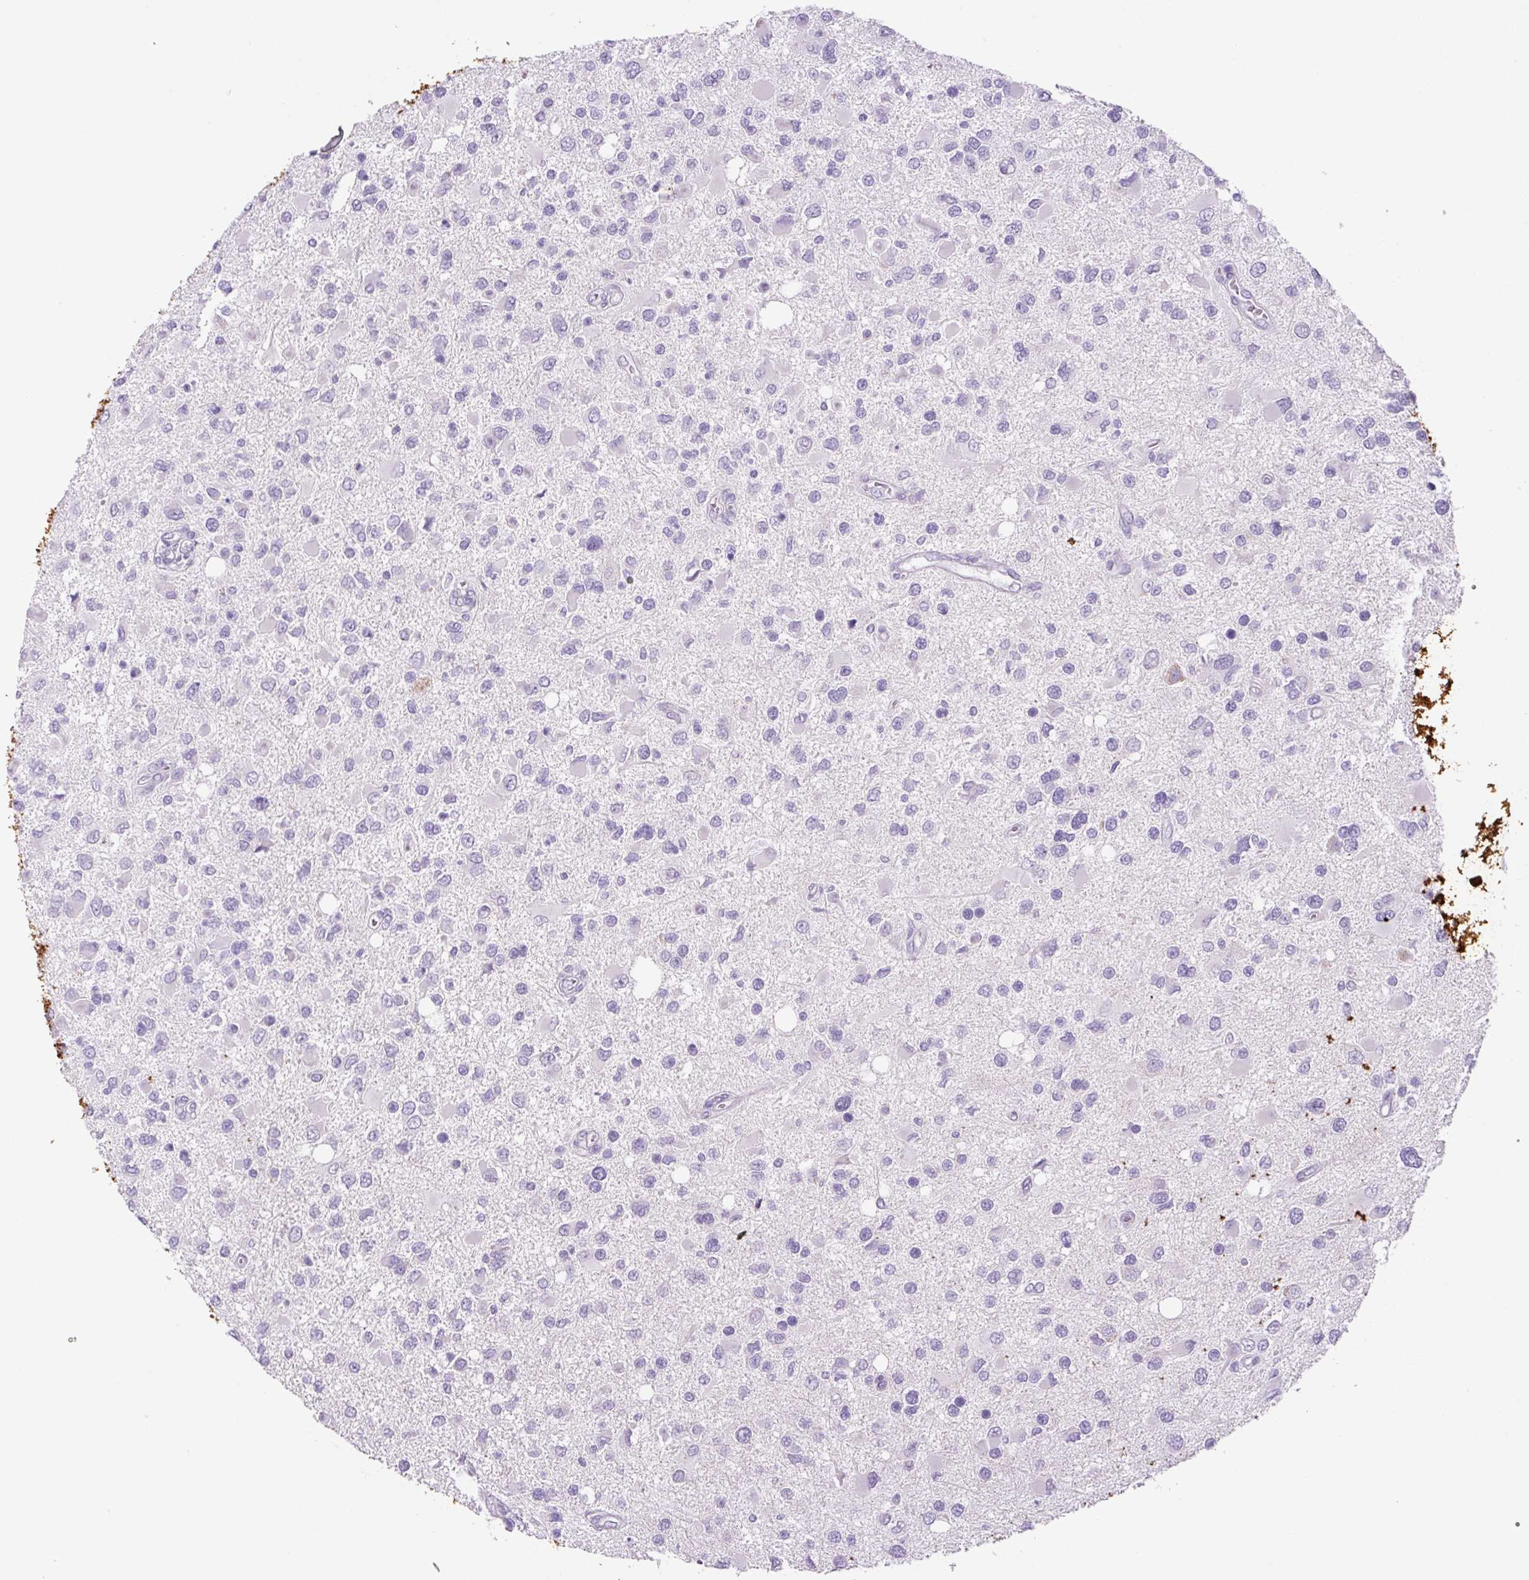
{"staining": {"intensity": "negative", "quantity": "none", "location": "none"}, "tissue": "glioma", "cell_type": "Tumor cells", "image_type": "cancer", "snomed": [{"axis": "morphology", "description": "Glioma, malignant, High grade"}, {"axis": "topography", "description": "Brain"}], "caption": "A histopathology image of glioma stained for a protein displays no brown staining in tumor cells.", "gene": "CHGA", "patient": {"sex": "male", "age": 53}}